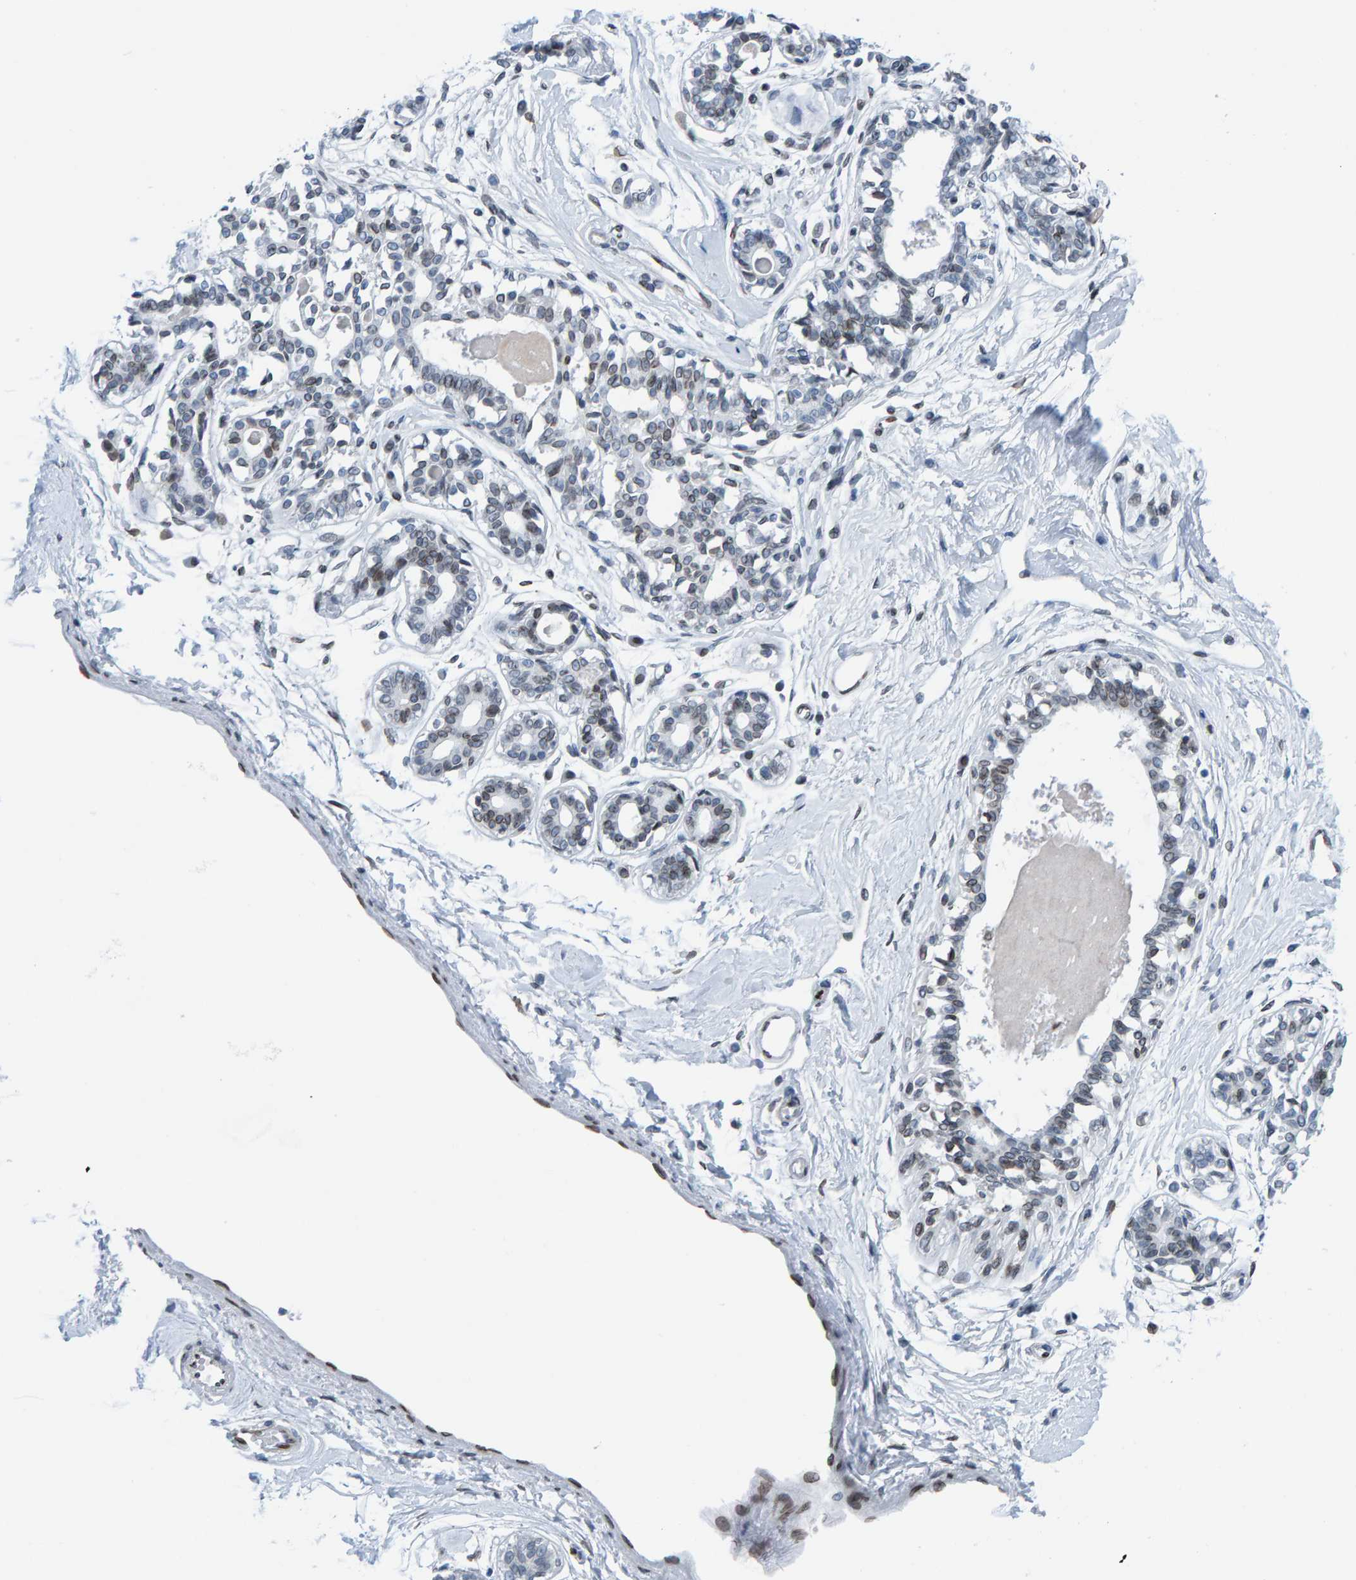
{"staining": {"intensity": "negative", "quantity": "none", "location": "none"}, "tissue": "breast", "cell_type": "Adipocytes", "image_type": "normal", "snomed": [{"axis": "morphology", "description": "Normal tissue, NOS"}, {"axis": "topography", "description": "Breast"}], "caption": "Adipocytes show no significant protein positivity in unremarkable breast. Nuclei are stained in blue.", "gene": "LMNB2", "patient": {"sex": "female", "age": 45}}